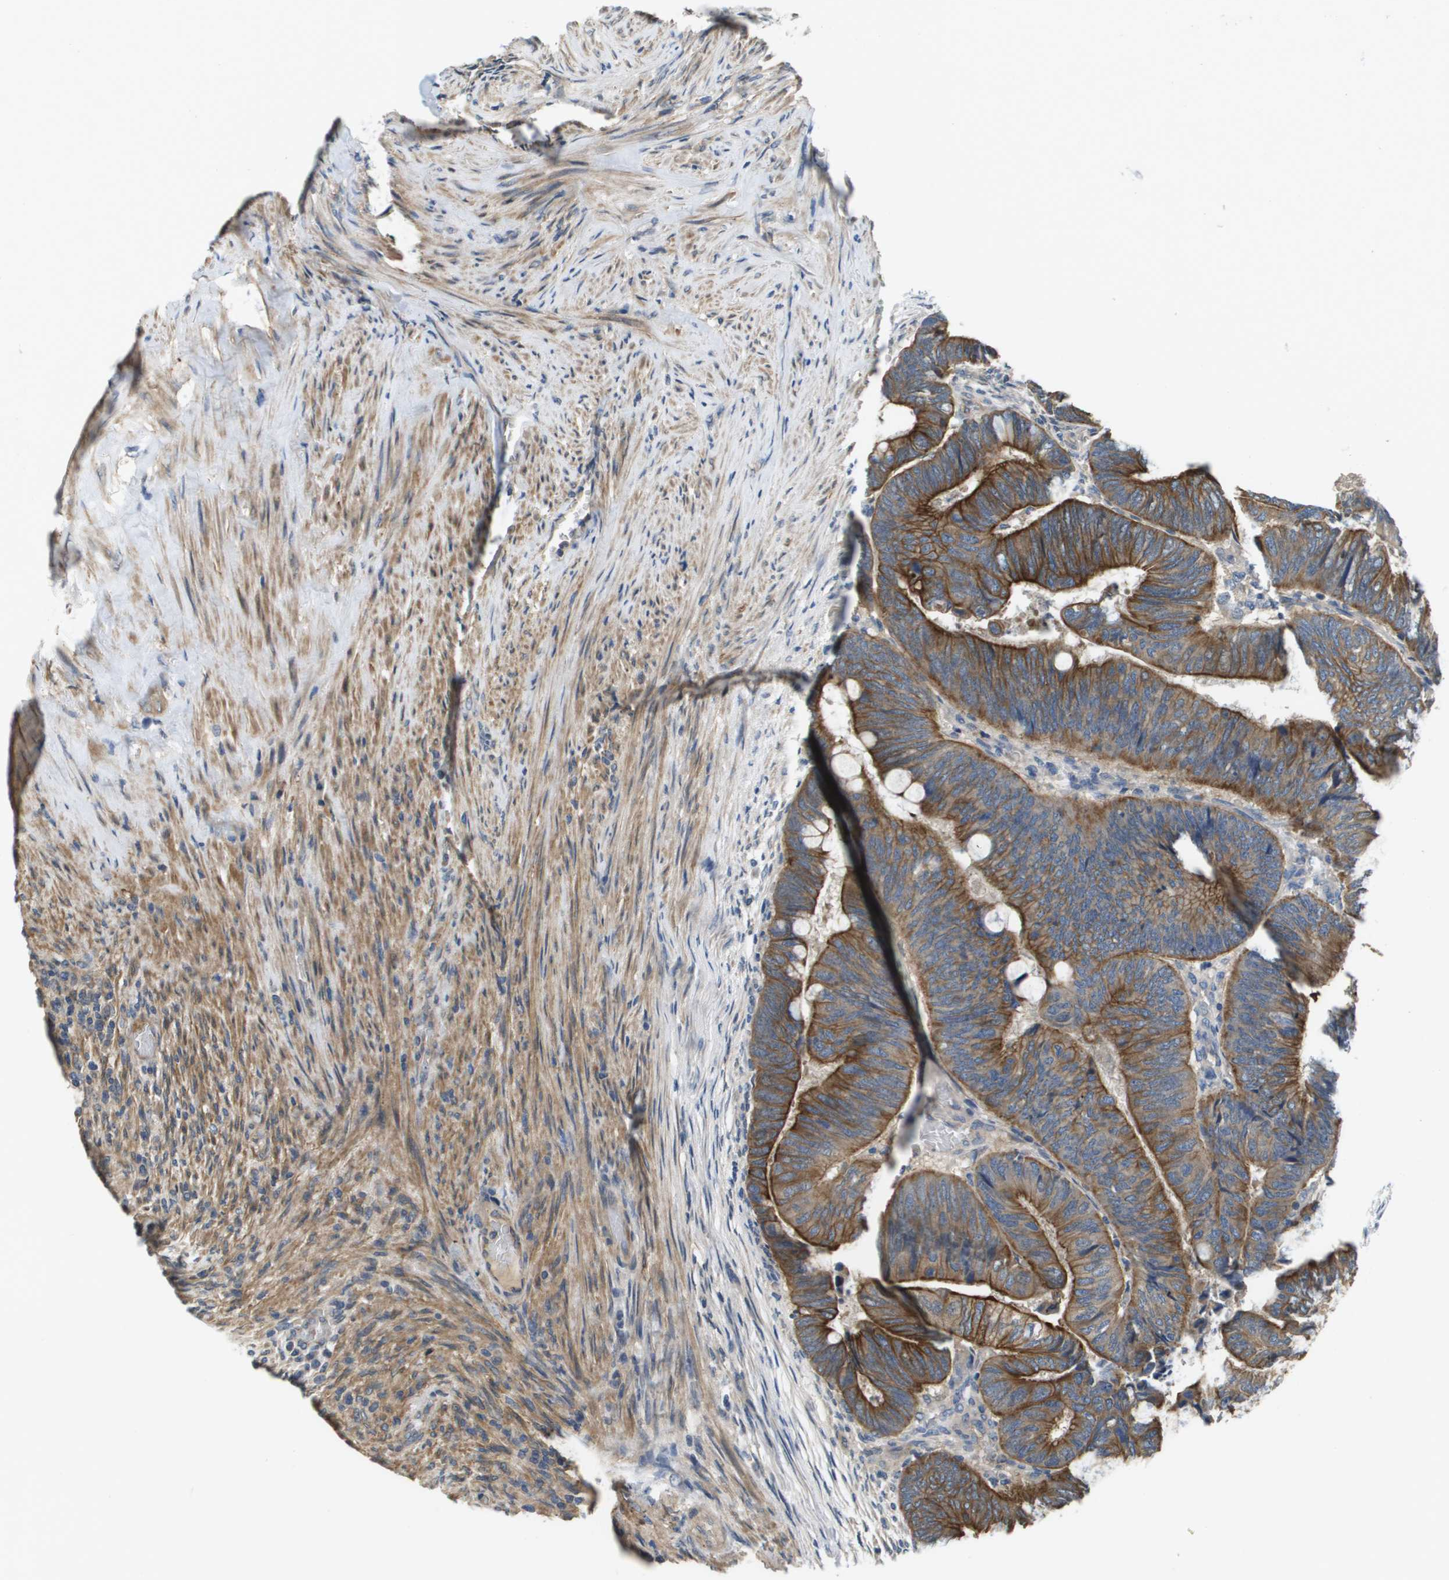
{"staining": {"intensity": "strong", "quantity": "25%-75%", "location": "cytoplasmic/membranous"}, "tissue": "colorectal cancer", "cell_type": "Tumor cells", "image_type": "cancer", "snomed": [{"axis": "morphology", "description": "Normal tissue, NOS"}, {"axis": "morphology", "description": "Adenocarcinoma, NOS"}, {"axis": "topography", "description": "Rectum"}], "caption": "Colorectal cancer (adenocarcinoma) was stained to show a protein in brown. There is high levels of strong cytoplasmic/membranous positivity in about 25%-75% of tumor cells.", "gene": "KRT23", "patient": {"sex": "male", "age": 92}}